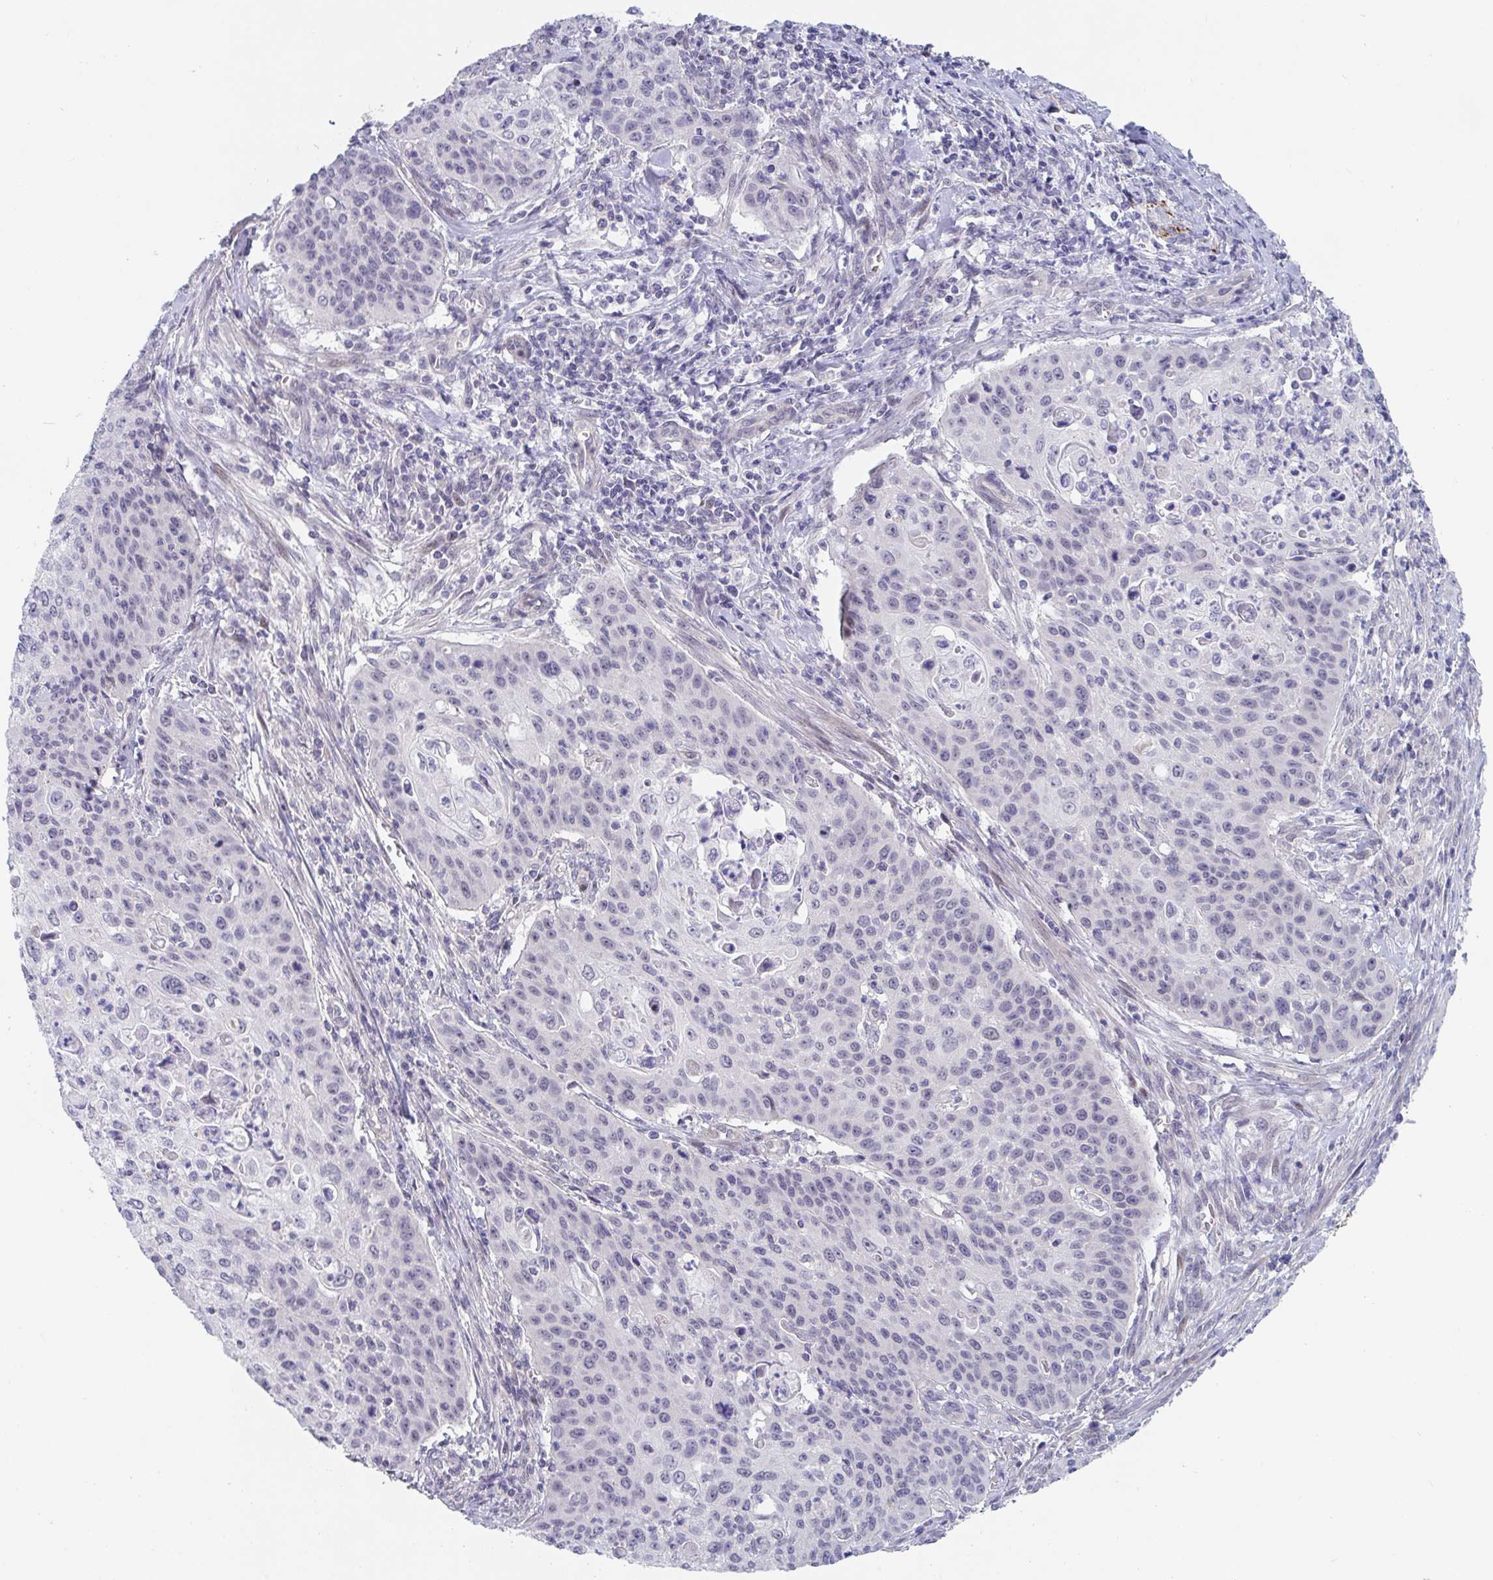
{"staining": {"intensity": "negative", "quantity": "none", "location": "none"}, "tissue": "cervical cancer", "cell_type": "Tumor cells", "image_type": "cancer", "snomed": [{"axis": "morphology", "description": "Squamous cell carcinoma, NOS"}, {"axis": "topography", "description": "Cervix"}], "caption": "Tumor cells are negative for protein expression in human cervical cancer.", "gene": "FAM156B", "patient": {"sex": "female", "age": 65}}